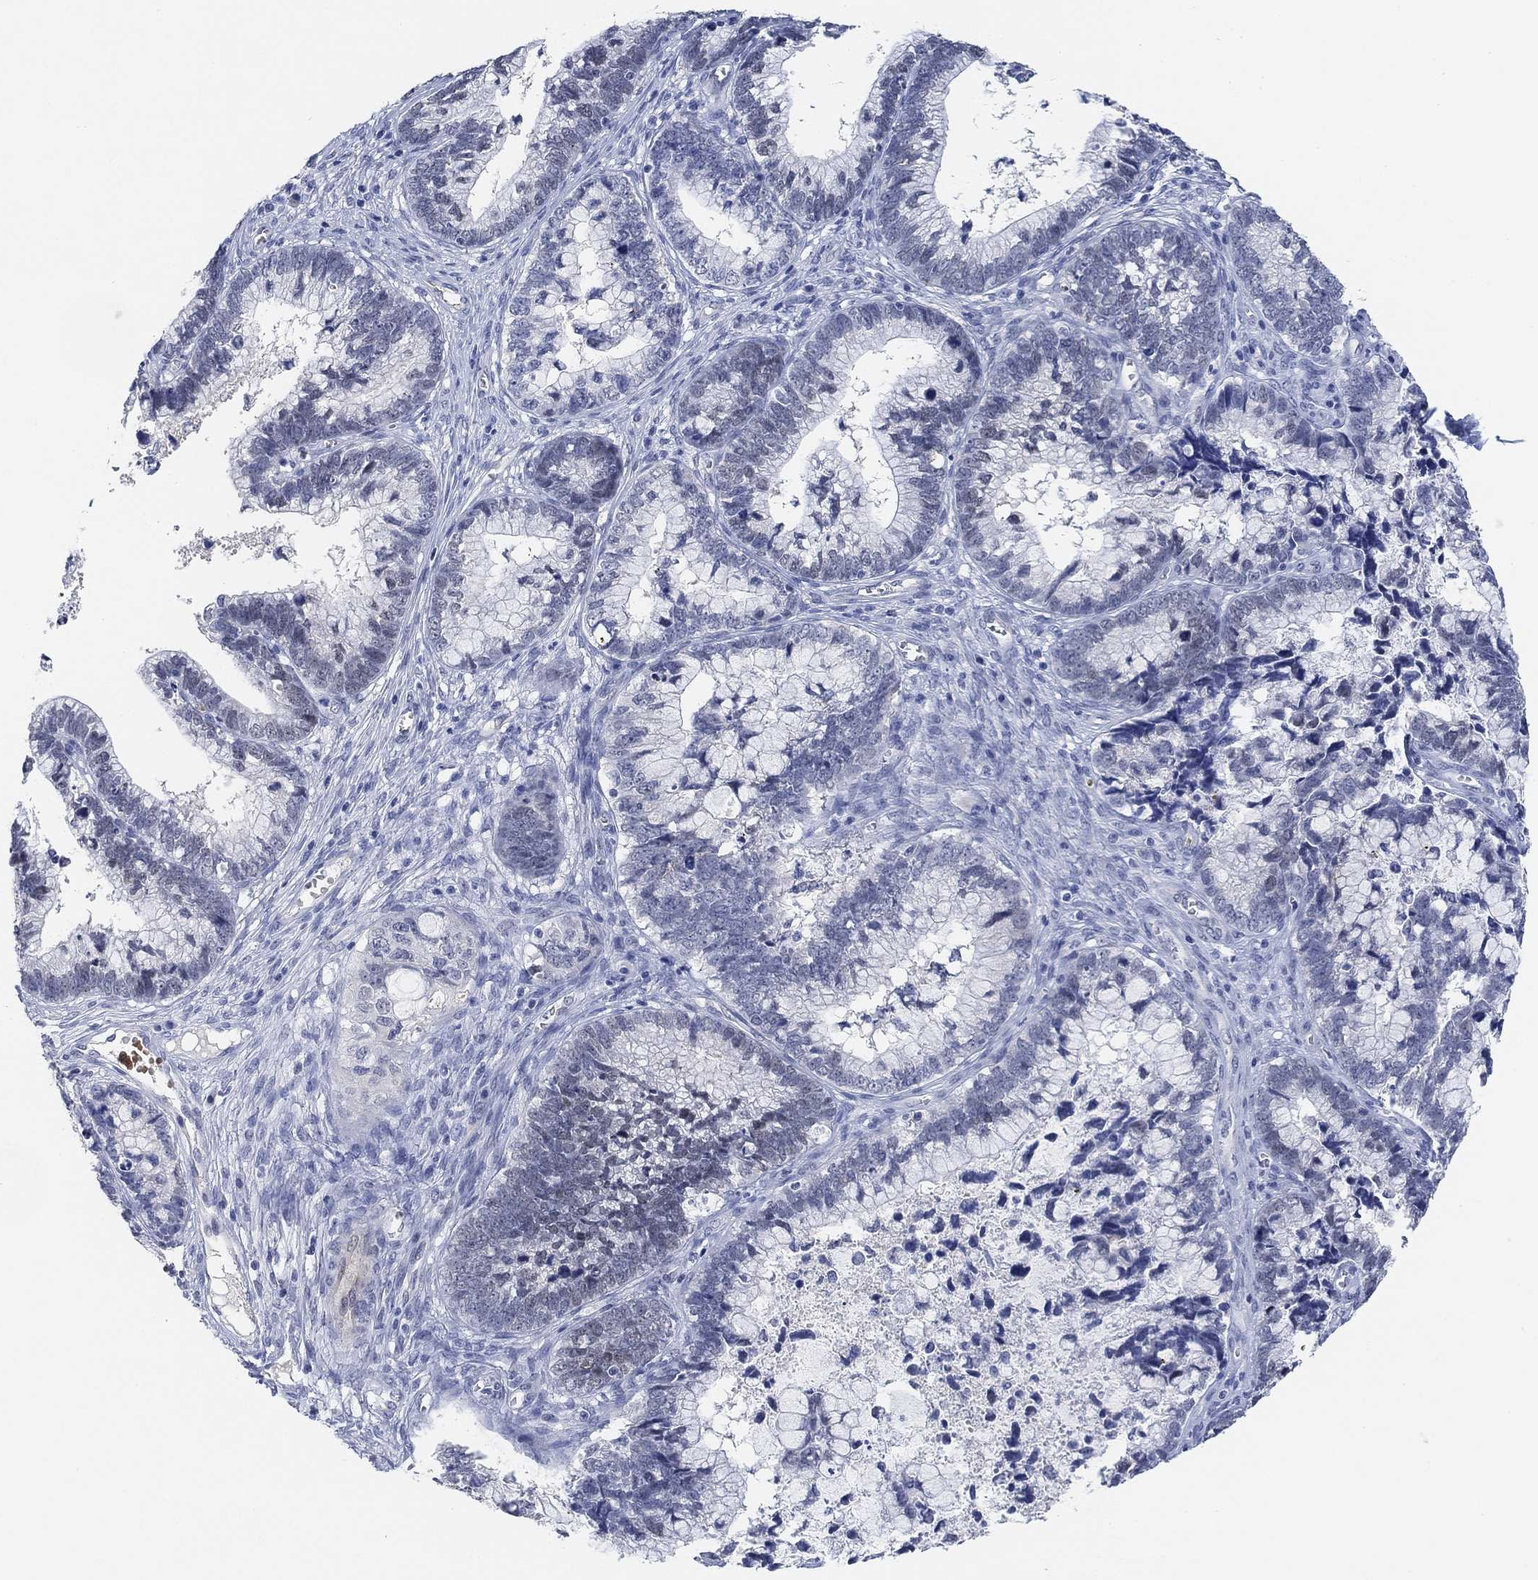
{"staining": {"intensity": "negative", "quantity": "none", "location": "none"}, "tissue": "cervical cancer", "cell_type": "Tumor cells", "image_type": "cancer", "snomed": [{"axis": "morphology", "description": "Adenocarcinoma, NOS"}, {"axis": "topography", "description": "Cervix"}], "caption": "High power microscopy photomicrograph of an immunohistochemistry histopathology image of cervical adenocarcinoma, revealing no significant expression in tumor cells.", "gene": "PAX6", "patient": {"sex": "female", "age": 44}}